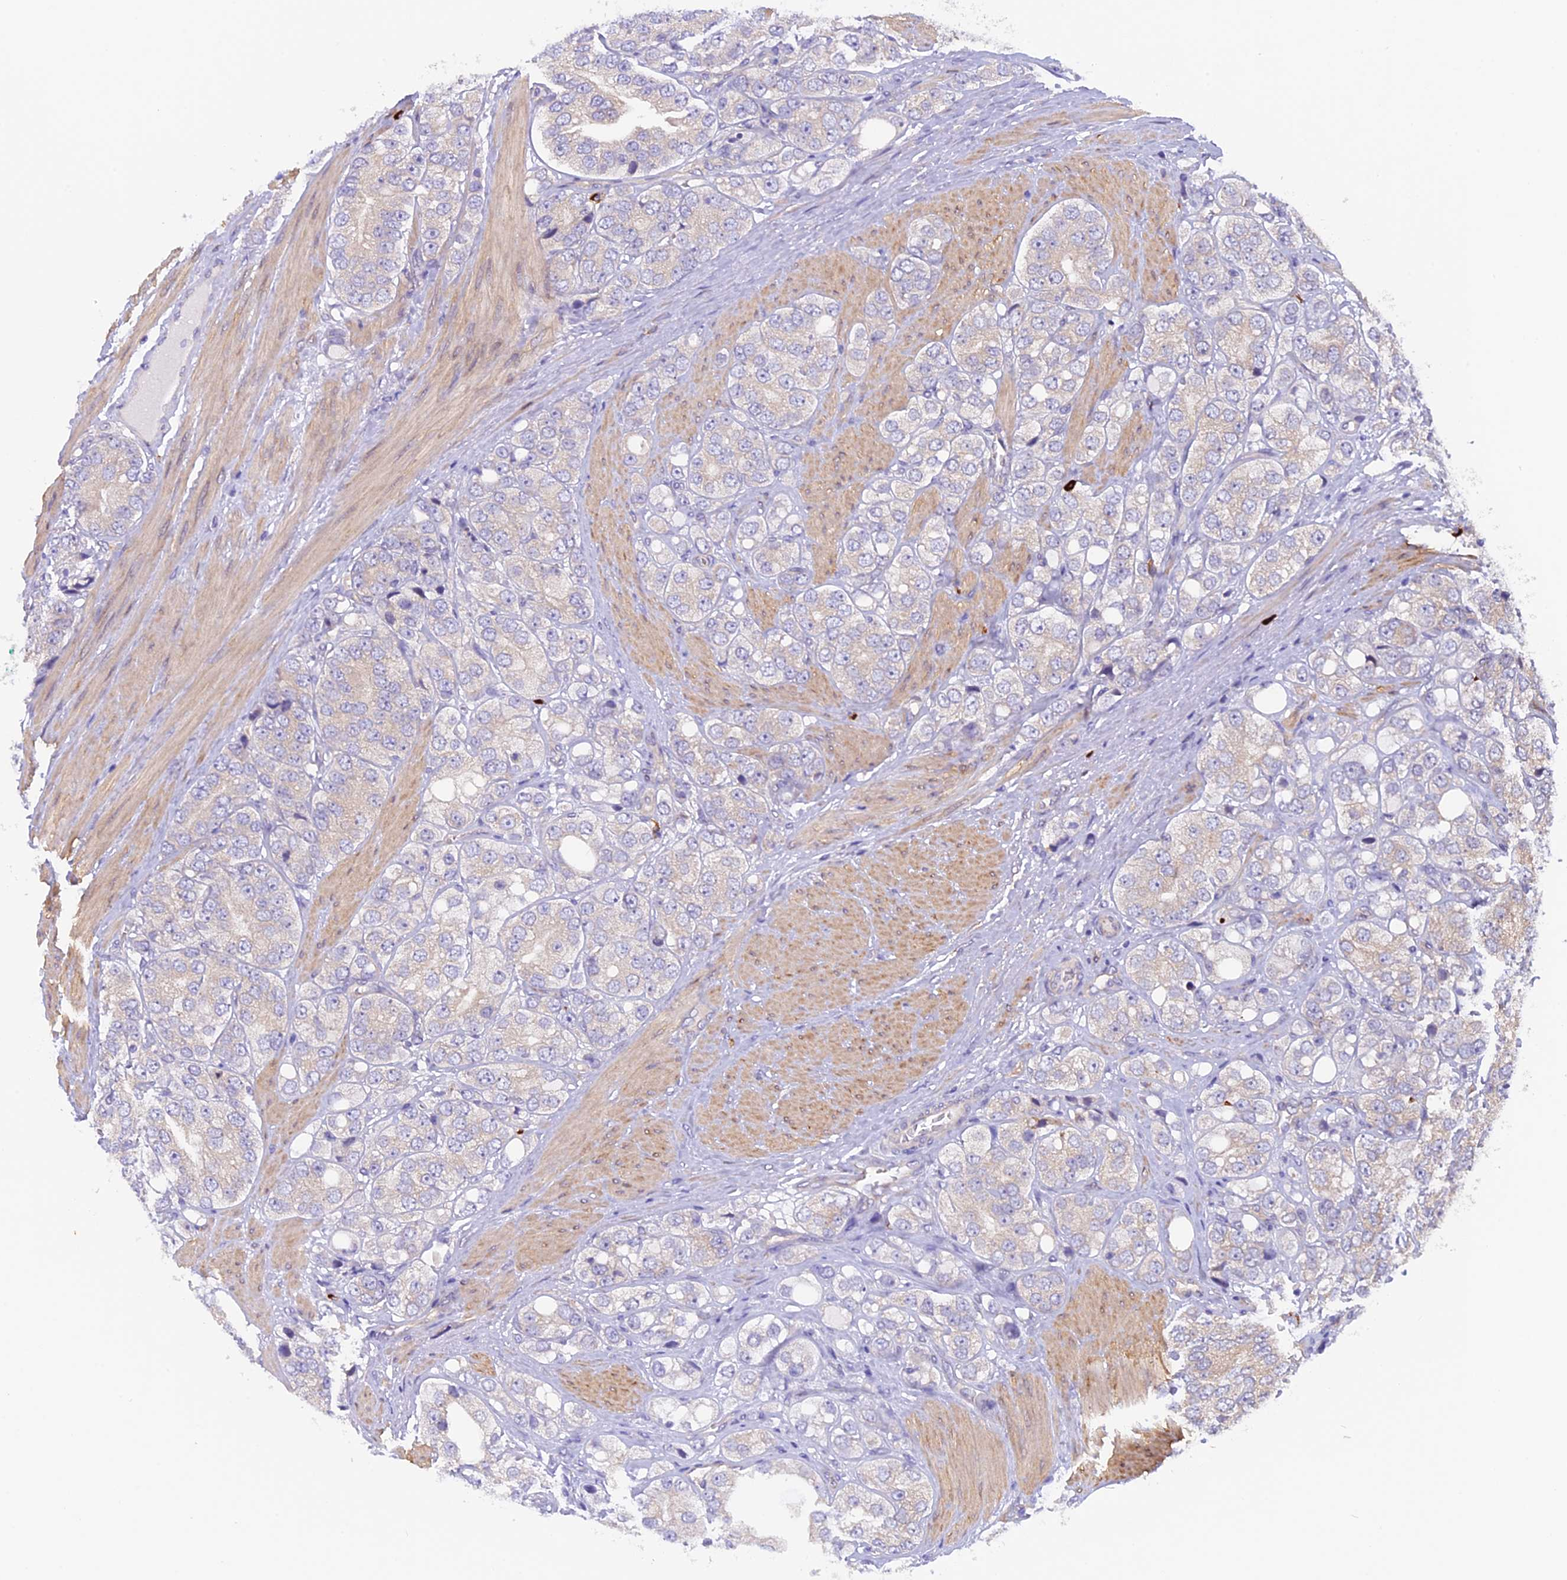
{"staining": {"intensity": "weak", "quantity": "<25%", "location": "cytoplasmic/membranous"}, "tissue": "prostate cancer", "cell_type": "Tumor cells", "image_type": "cancer", "snomed": [{"axis": "morphology", "description": "Adenocarcinoma, High grade"}, {"axis": "topography", "description": "Prostate"}], "caption": "High magnification brightfield microscopy of prostate high-grade adenocarcinoma stained with DAB (3,3'-diaminobenzidine) (brown) and counterstained with hematoxylin (blue): tumor cells show no significant positivity.", "gene": "CCDC9B", "patient": {"sex": "male", "age": 50}}